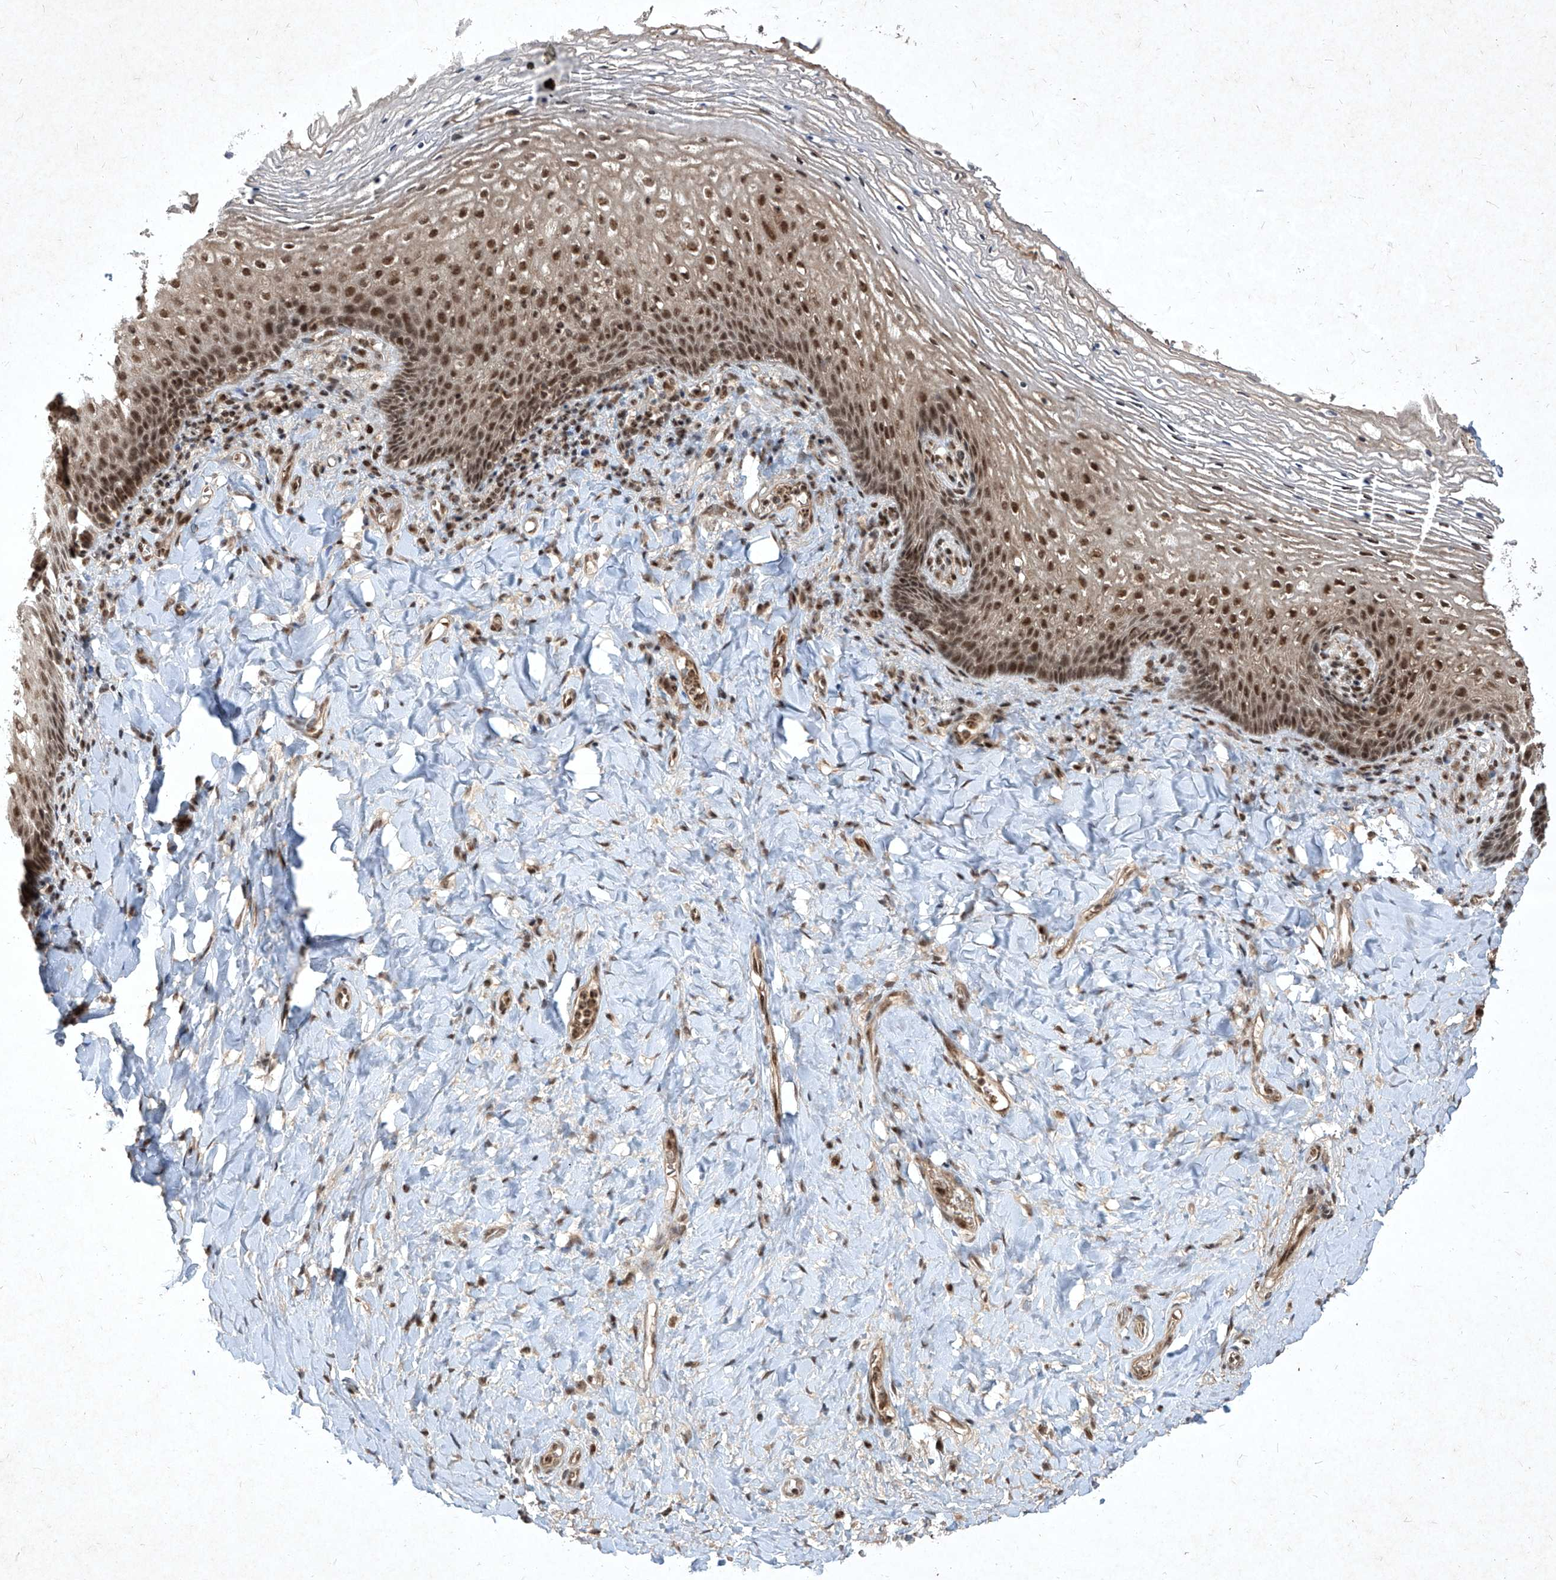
{"staining": {"intensity": "strong", "quantity": ">75%", "location": "nuclear"}, "tissue": "vagina", "cell_type": "Squamous epithelial cells", "image_type": "normal", "snomed": [{"axis": "morphology", "description": "Normal tissue, NOS"}, {"axis": "topography", "description": "Vagina"}], "caption": "Immunohistochemistry (DAB (3,3'-diaminobenzidine)) staining of unremarkable vagina demonstrates strong nuclear protein positivity in approximately >75% of squamous epithelial cells. (Brightfield microscopy of DAB IHC at high magnification).", "gene": "IRF2", "patient": {"sex": "female", "age": 60}}